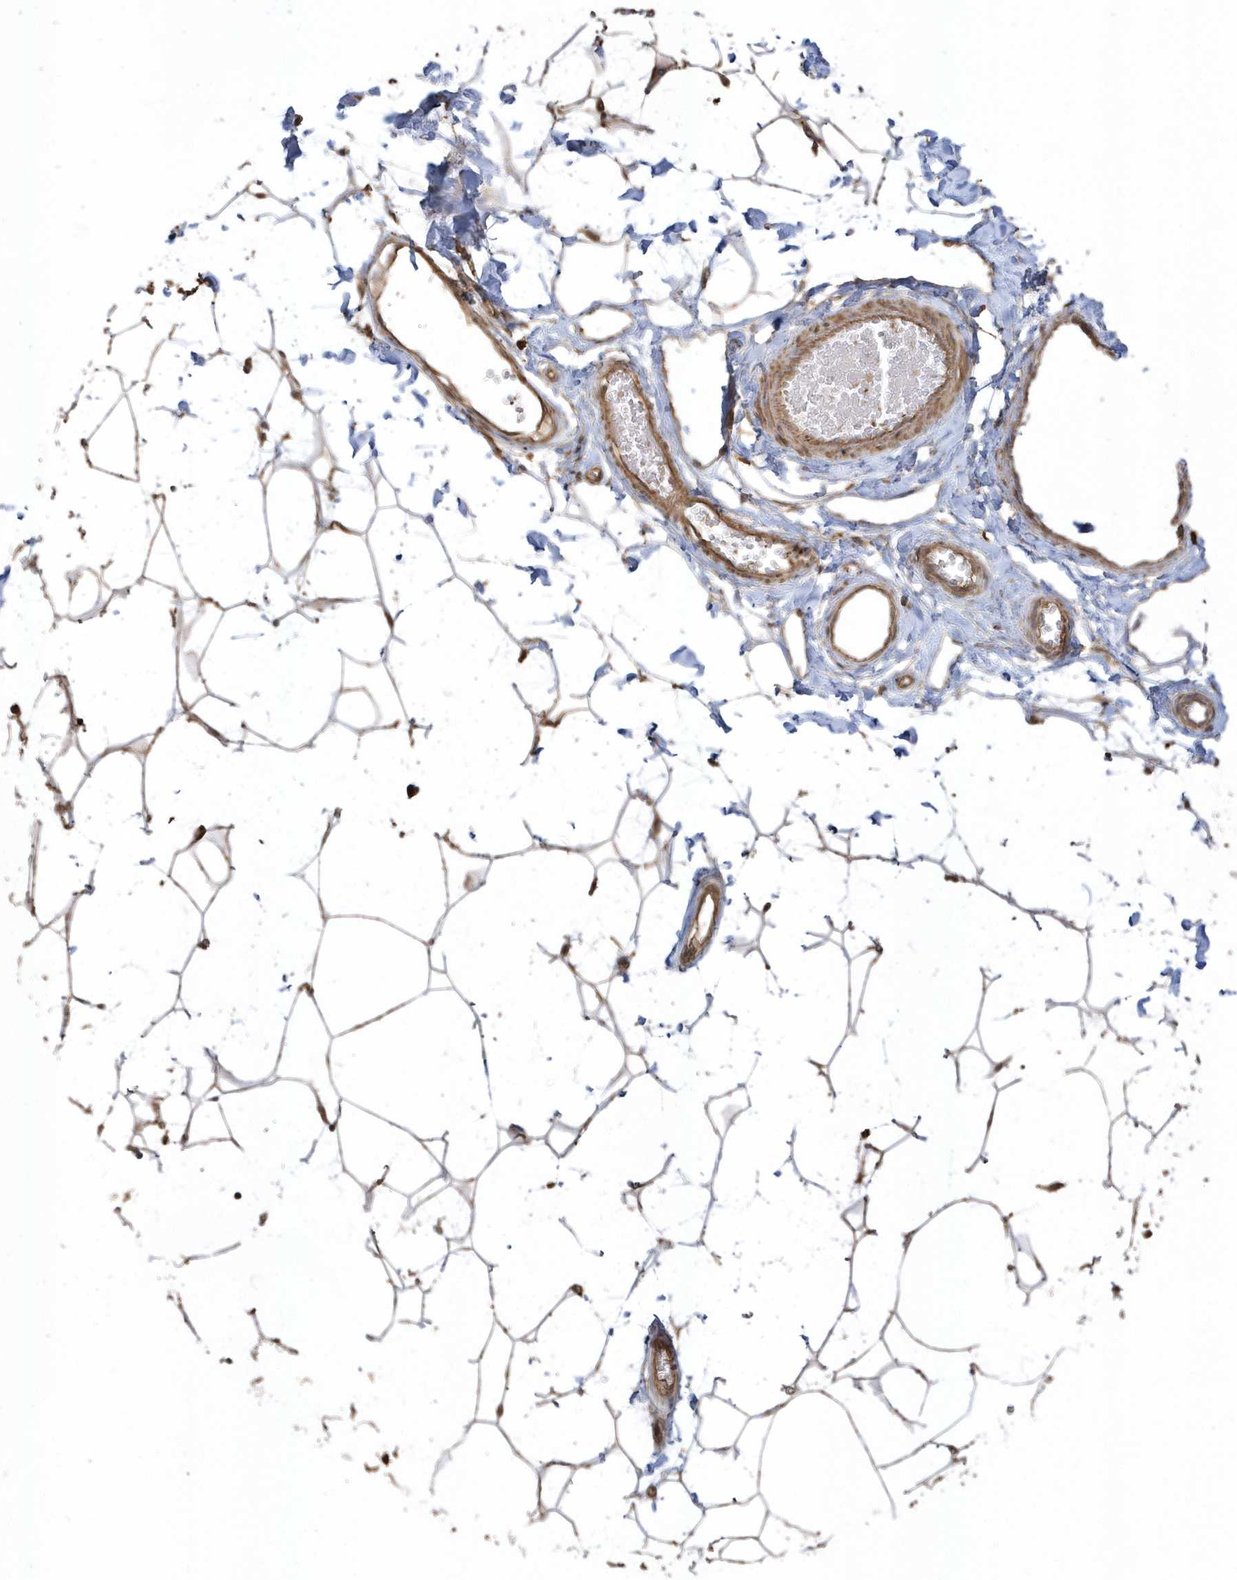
{"staining": {"intensity": "moderate", "quantity": ">75%", "location": "cytoplasmic/membranous"}, "tissue": "breast", "cell_type": "Adipocytes", "image_type": "normal", "snomed": [{"axis": "morphology", "description": "Normal tissue, NOS"}, {"axis": "topography", "description": "Breast"}], "caption": "Immunohistochemical staining of unremarkable human breast reveals medium levels of moderate cytoplasmic/membranous positivity in about >75% of adipocytes. (IHC, brightfield microscopy, high magnification).", "gene": "HNMT", "patient": {"sex": "female", "age": 26}}